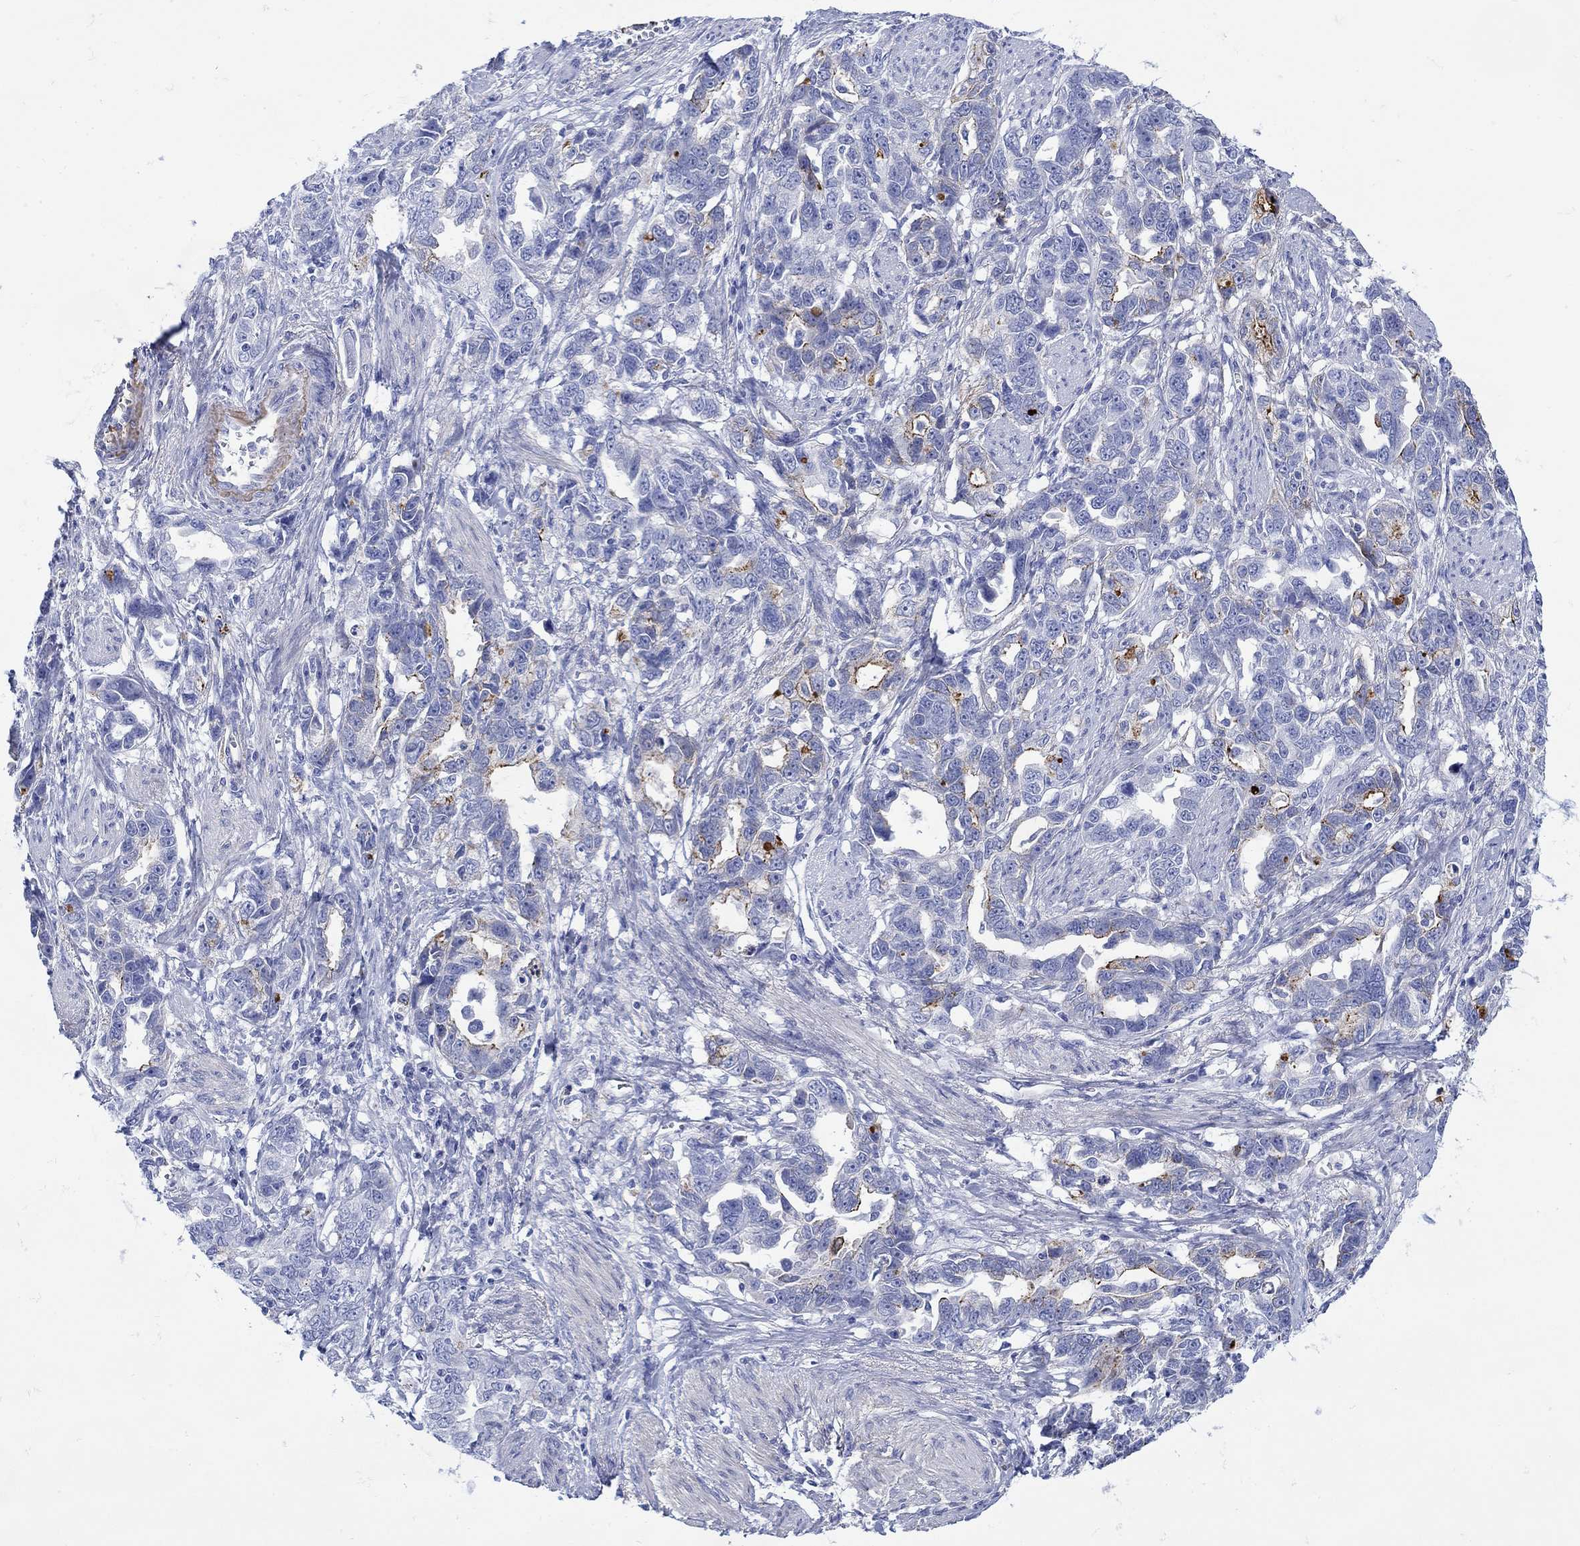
{"staining": {"intensity": "strong", "quantity": "<25%", "location": "cytoplasmic/membranous"}, "tissue": "ovarian cancer", "cell_type": "Tumor cells", "image_type": "cancer", "snomed": [{"axis": "morphology", "description": "Cystadenocarcinoma, serous, NOS"}, {"axis": "topography", "description": "Ovary"}], "caption": "Tumor cells display medium levels of strong cytoplasmic/membranous staining in about <25% of cells in human ovarian cancer (serous cystadenocarcinoma).", "gene": "ANKMY1", "patient": {"sex": "female", "age": 51}}